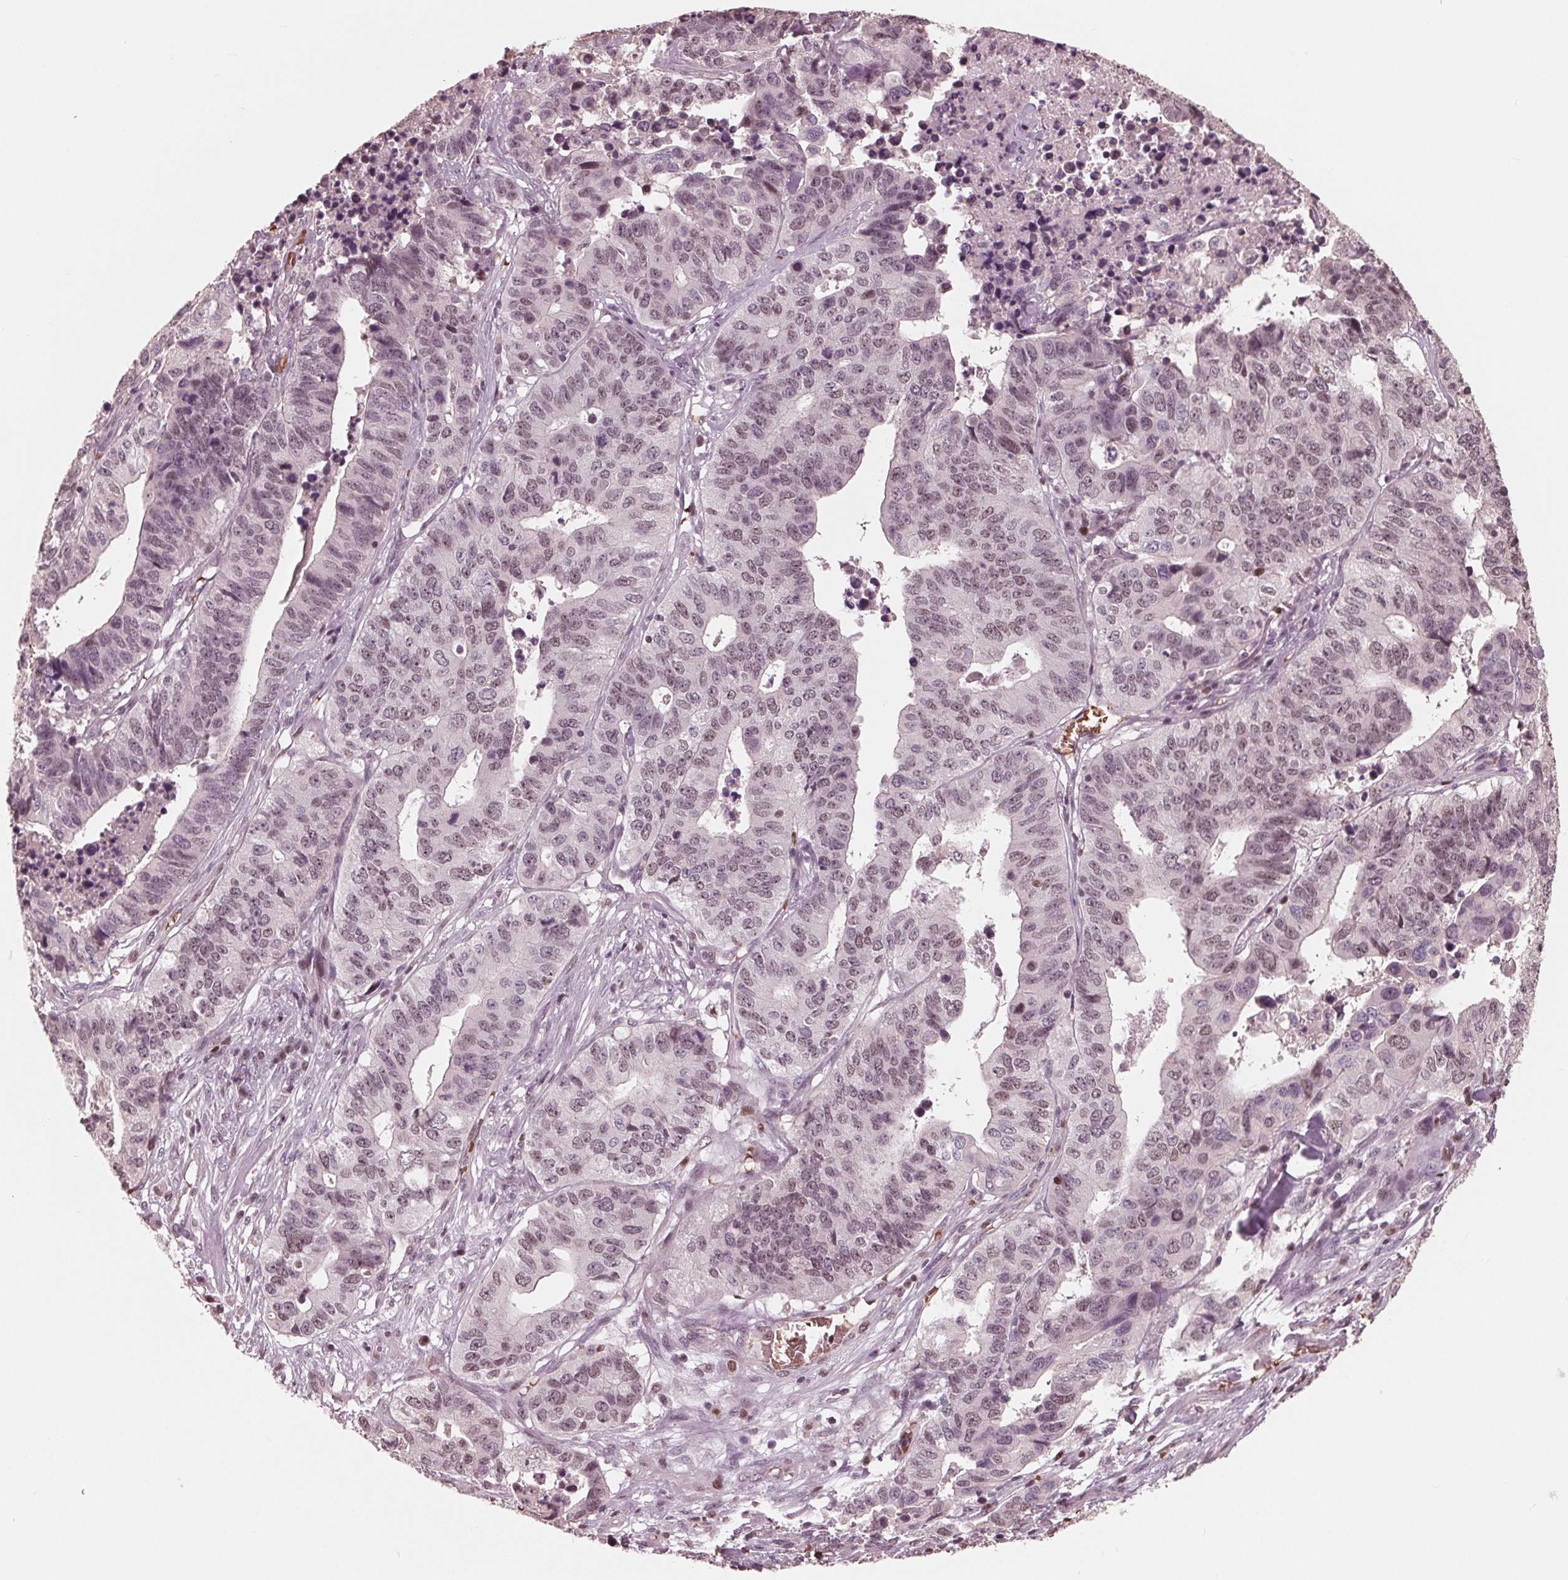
{"staining": {"intensity": "weak", "quantity": "<25%", "location": "nuclear"}, "tissue": "stomach cancer", "cell_type": "Tumor cells", "image_type": "cancer", "snomed": [{"axis": "morphology", "description": "Adenocarcinoma, NOS"}, {"axis": "topography", "description": "Stomach, upper"}], "caption": "A high-resolution photomicrograph shows IHC staining of stomach adenocarcinoma, which exhibits no significant staining in tumor cells.", "gene": "HIRIP3", "patient": {"sex": "female", "age": 67}}